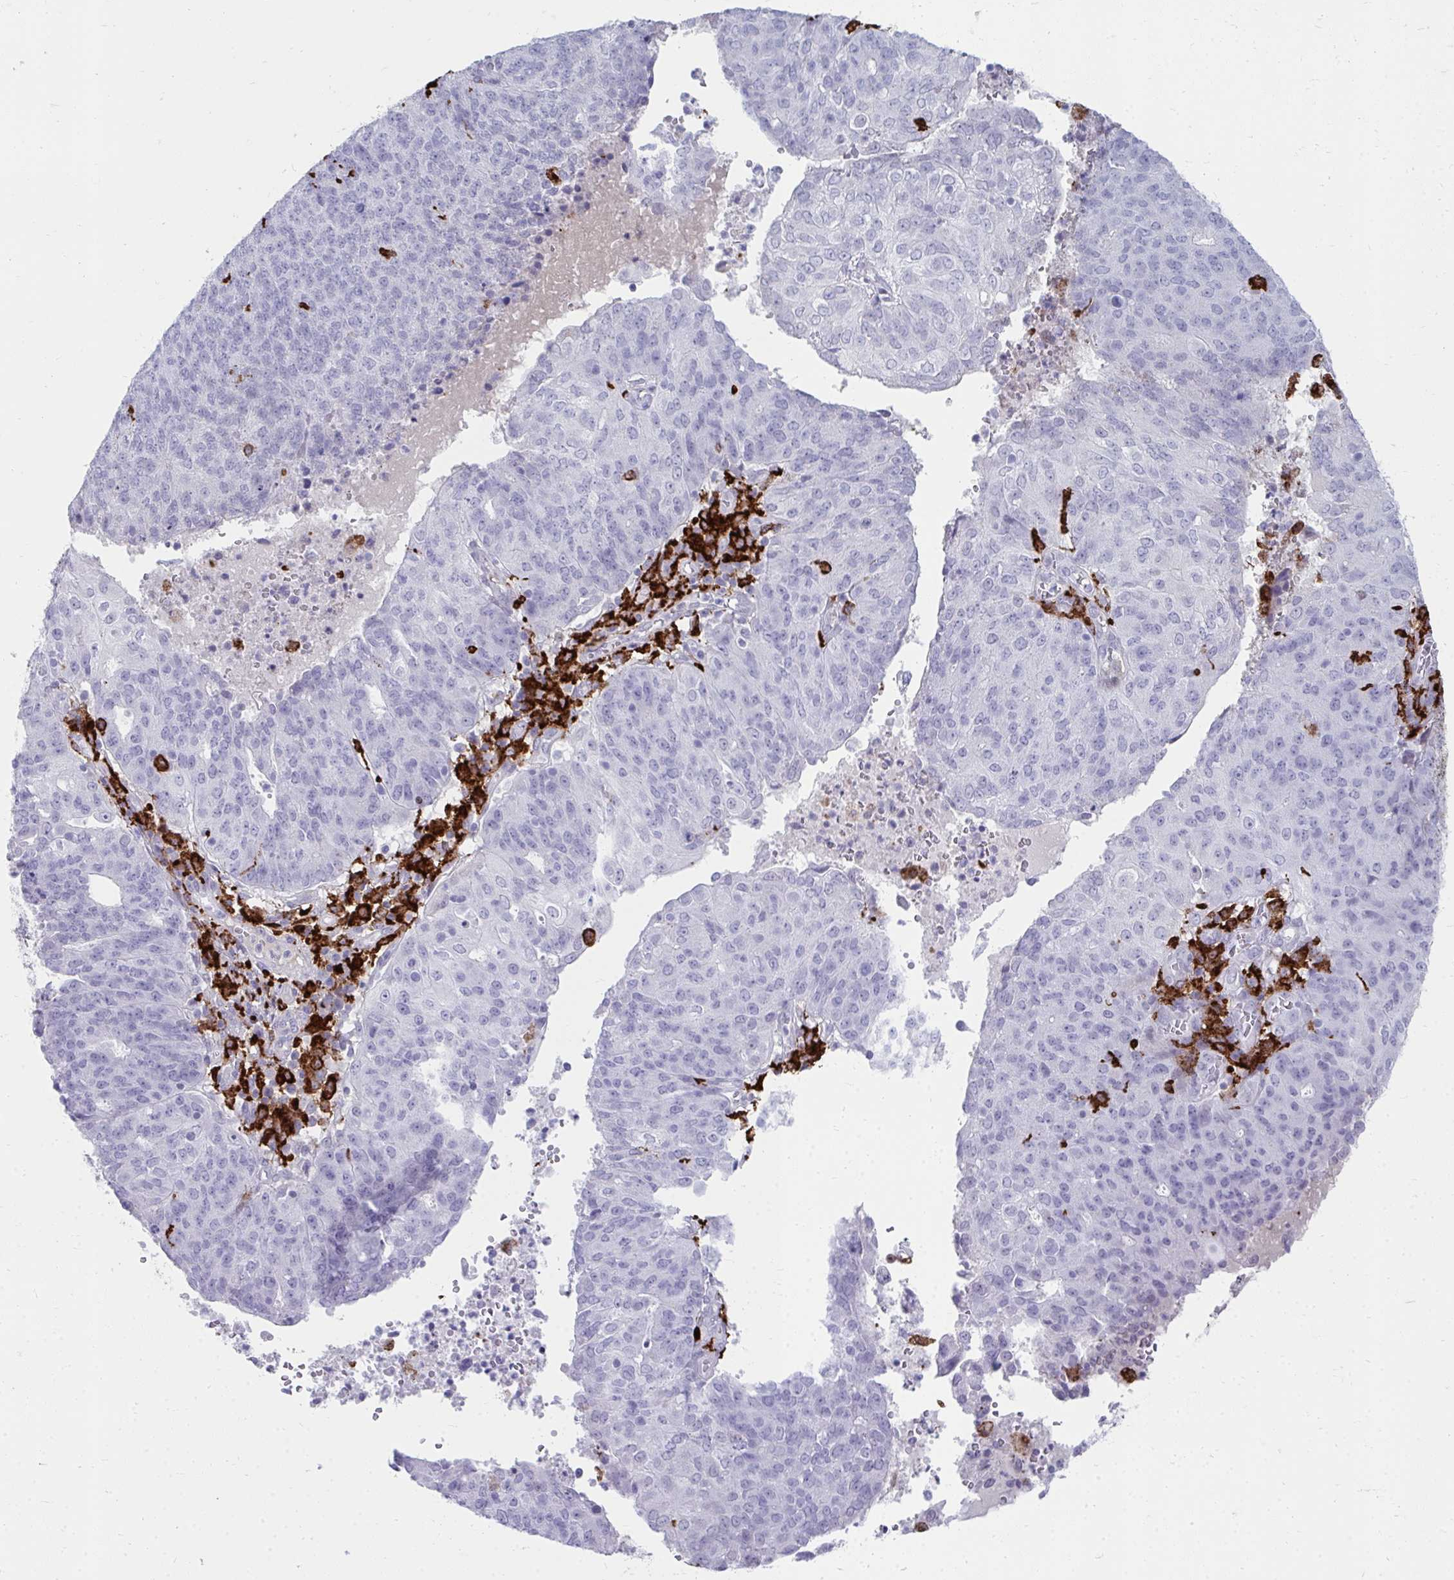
{"staining": {"intensity": "negative", "quantity": "none", "location": "none"}, "tissue": "endometrial cancer", "cell_type": "Tumor cells", "image_type": "cancer", "snomed": [{"axis": "morphology", "description": "Adenocarcinoma, NOS"}, {"axis": "topography", "description": "Endometrium"}], "caption": "This is an IHC histopathology image of human adenocarcinoma (endometrial). There is no positivity in tumor cells.", "gene": "CD163", "patient": {"sex": "female", "age": 82}}